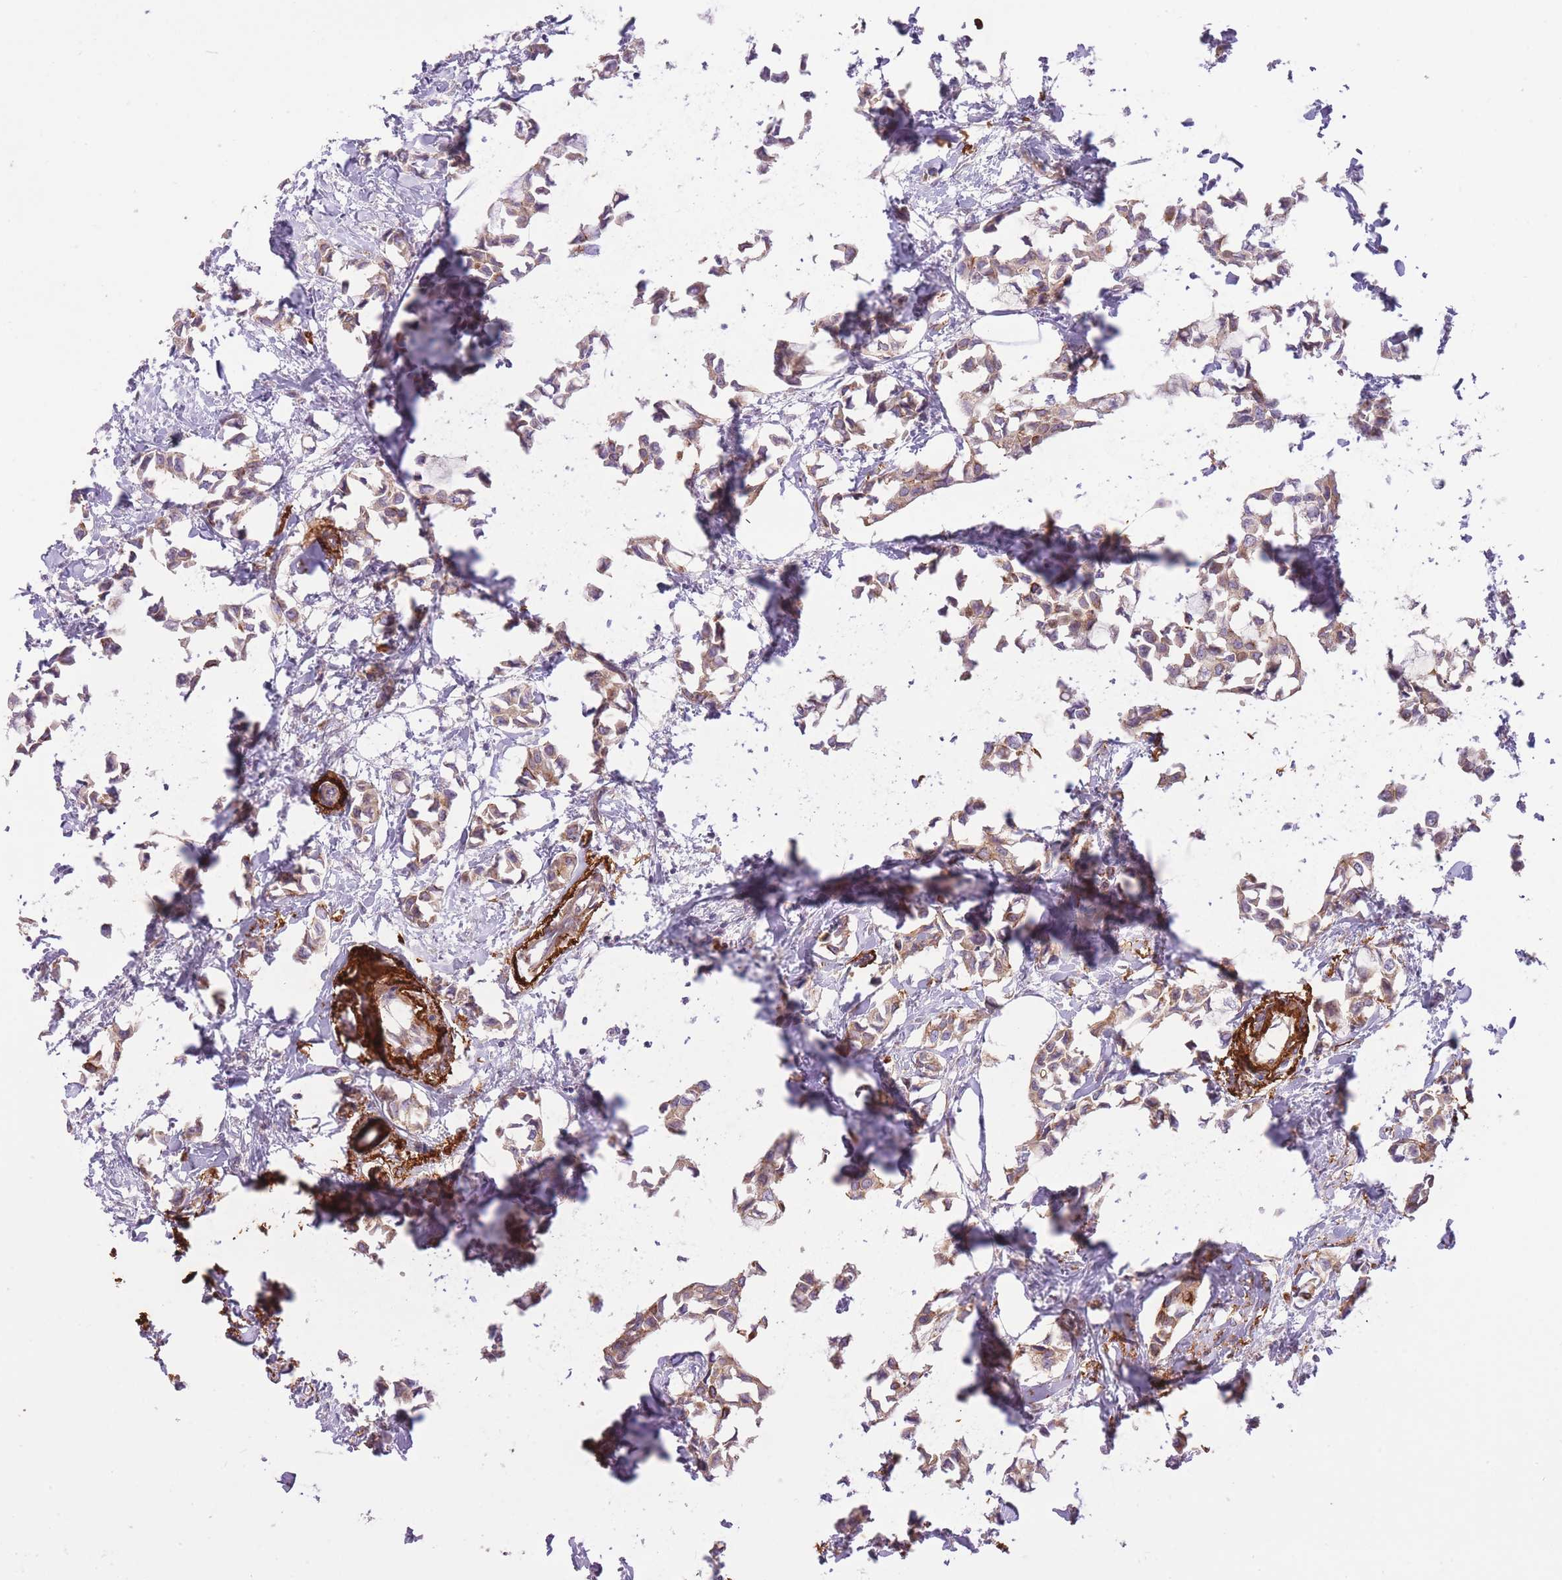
{"staining": {"intensity": "weak", "quantity": ">75%", "location": "cytoplasmic/membranous"}, "tissue": "breast cancer", "cell_type": "Tumor cells", "image_type": "cancer", "snomed": [{"axis": "morphology", "description": "Duct carcinoma"}, {"axis": "topography", "description": "Breast"}], "caption": "Immunohistochemical staining of human breast cancer demonstrates low levels of weak cytoplasmic/membranous protein positivity in about >75% of tumor cells.", "gene": "REV1", "patient": {"sex": "female", "age": 73}}